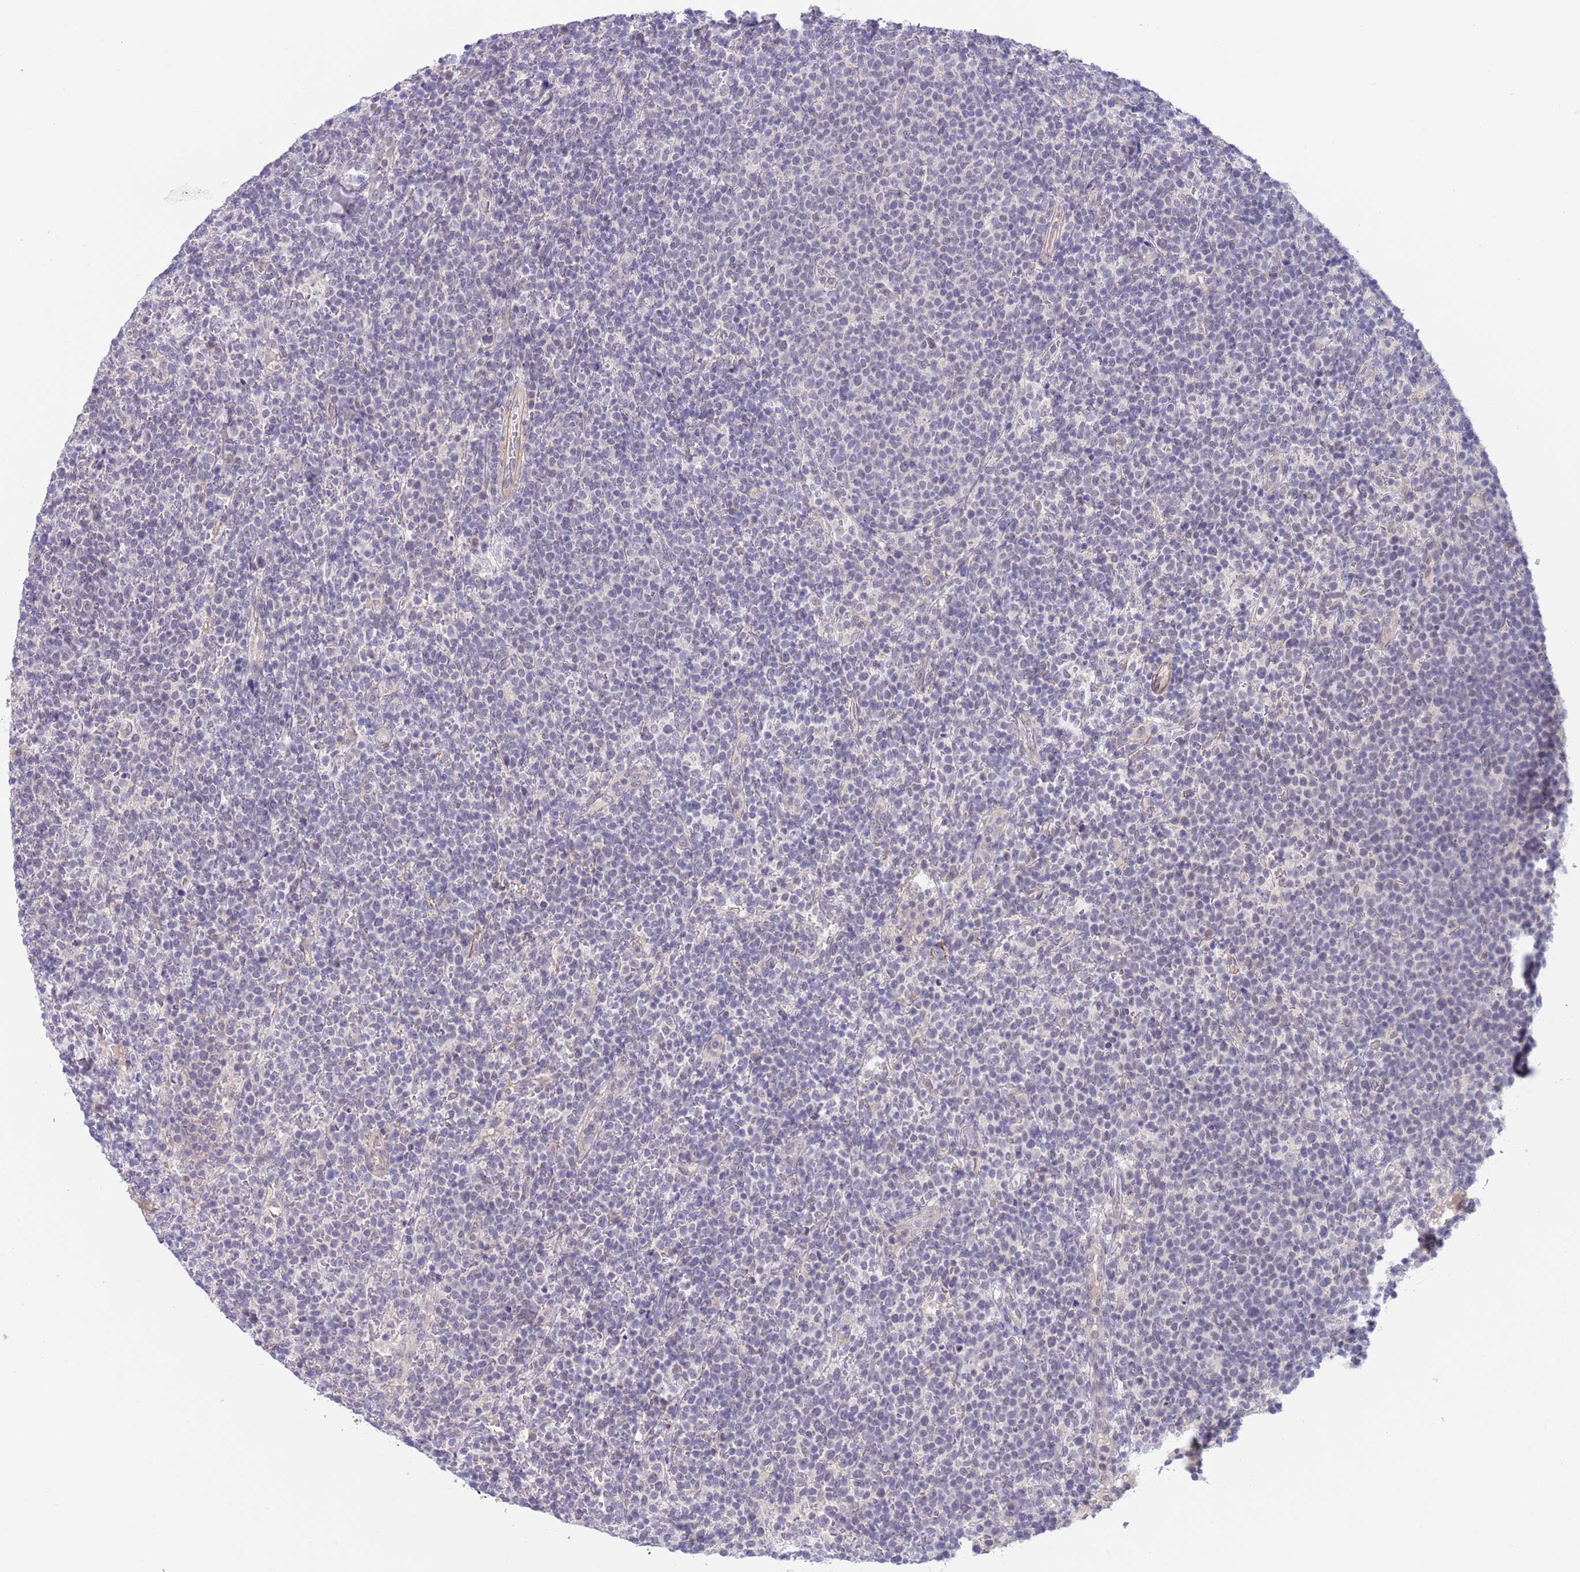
{"staining": {"intensity": "negative", "quantity": "none", "location": "none"}, "tissue": "lymphoma", "cell_type": "Tumor cells", "image_type": "cancer", "snomed": [{"axis": "morphology", "description": "Malignant lymphoma, non-Hodgkin's type, High grade"}, {"axis": "topography", "description": "Lymph node"}], "caption": "Lymphoma stained for a protein using immunohistochemistry (IHC) demonstrates no positivity tumor cells.", "gene": "RNF169", "patient": {"sex": "male", "age": 61}}